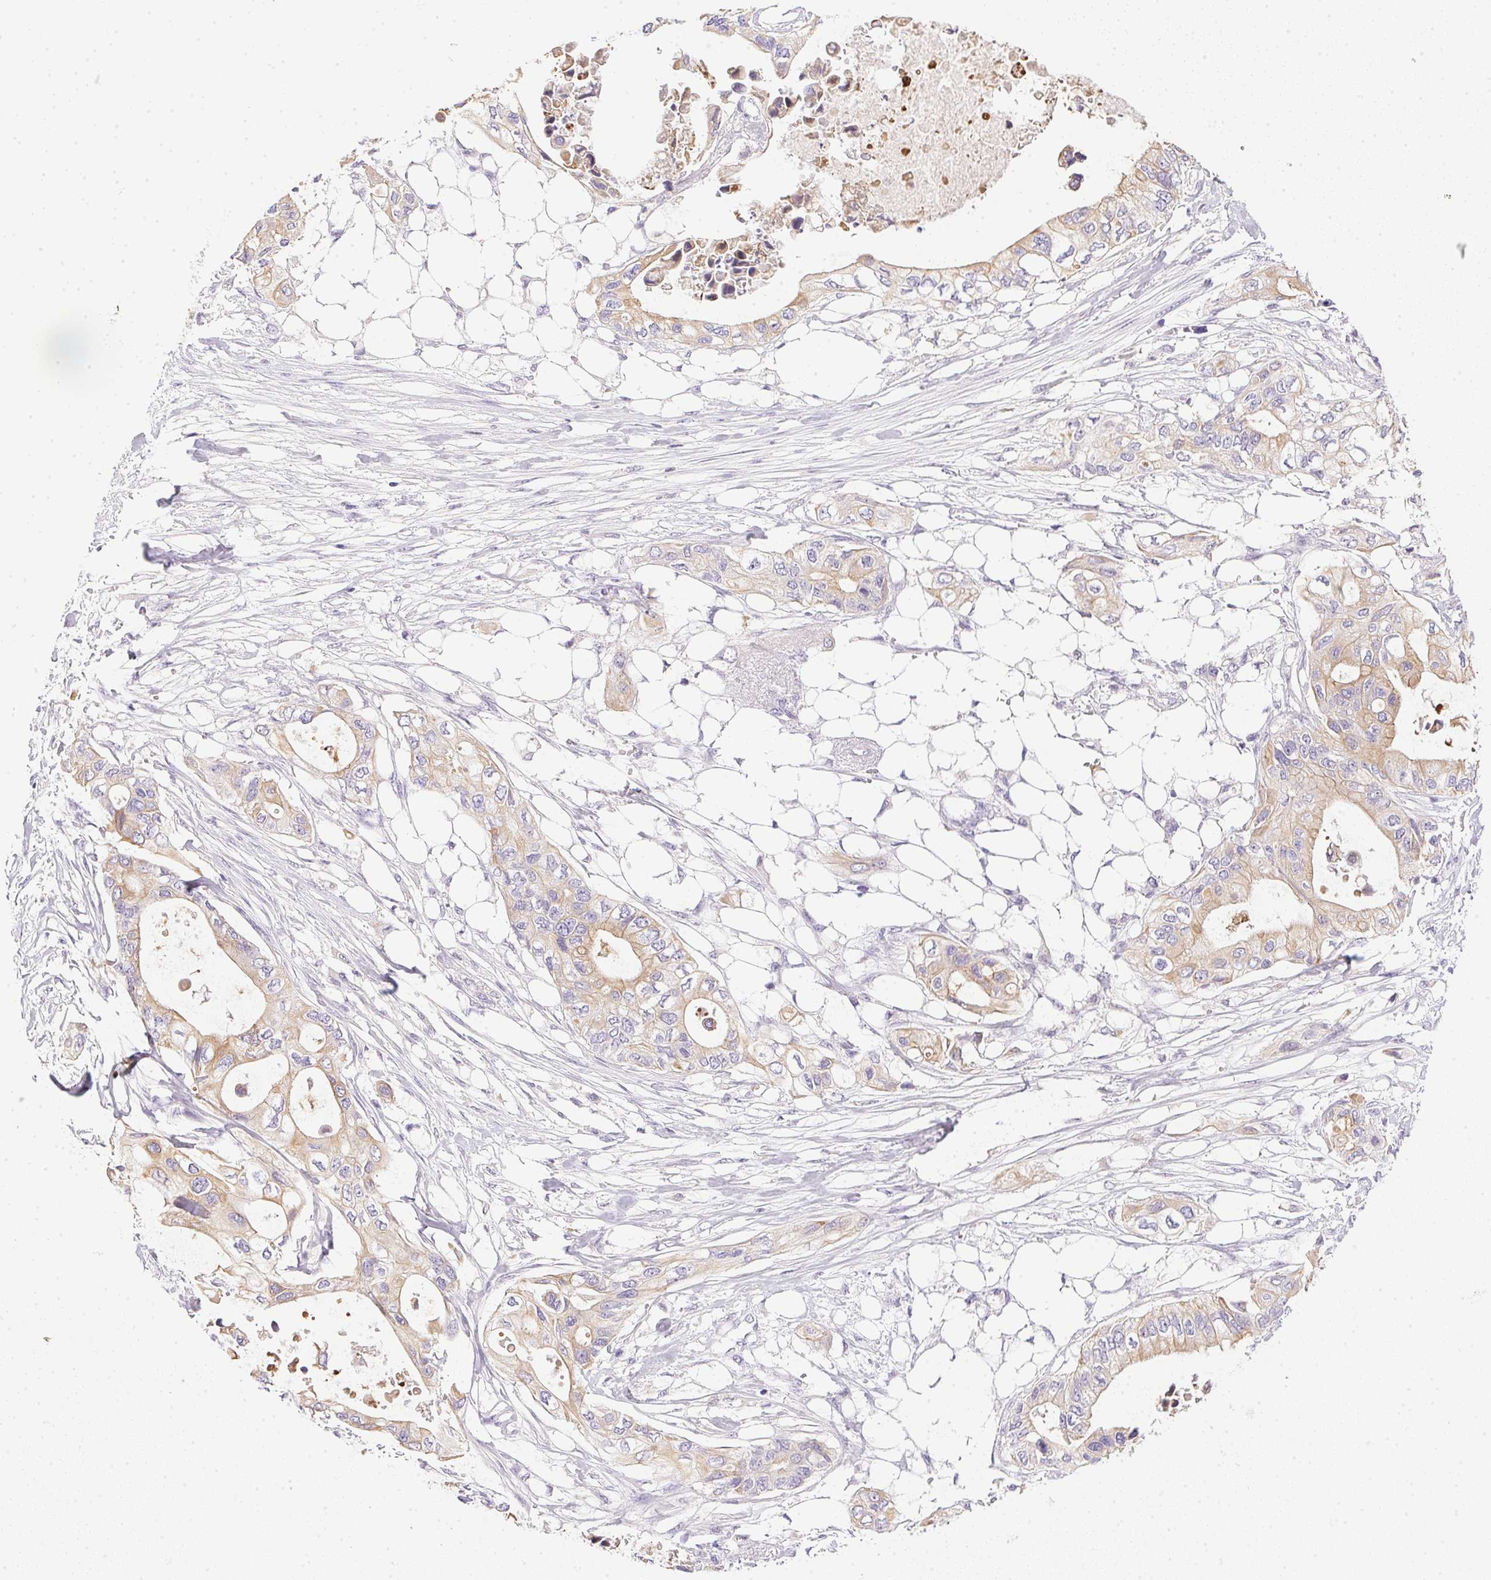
{"staining": {"intensity": "weak", "quantity": "25%-75%", "location": "cytoplasmic/membranous"}, "tissue": "pancreatic cancer", "cell_type": "Tumor cells", "image_type": "cancer", "snomed": [{"axis": "morphology", "description": "Adenocarcinoma, NOS"}, {"axis": "topography", "description": "Pancreas"}], "caption": "The image reveals staining of pancreatic adenocarcinoma, revealing weak cytoplasmic/membranous protein expression (brown color) within tumor cells.", "gene": "SLC17A7", "patient": {"sex": "female", "age": 63}}